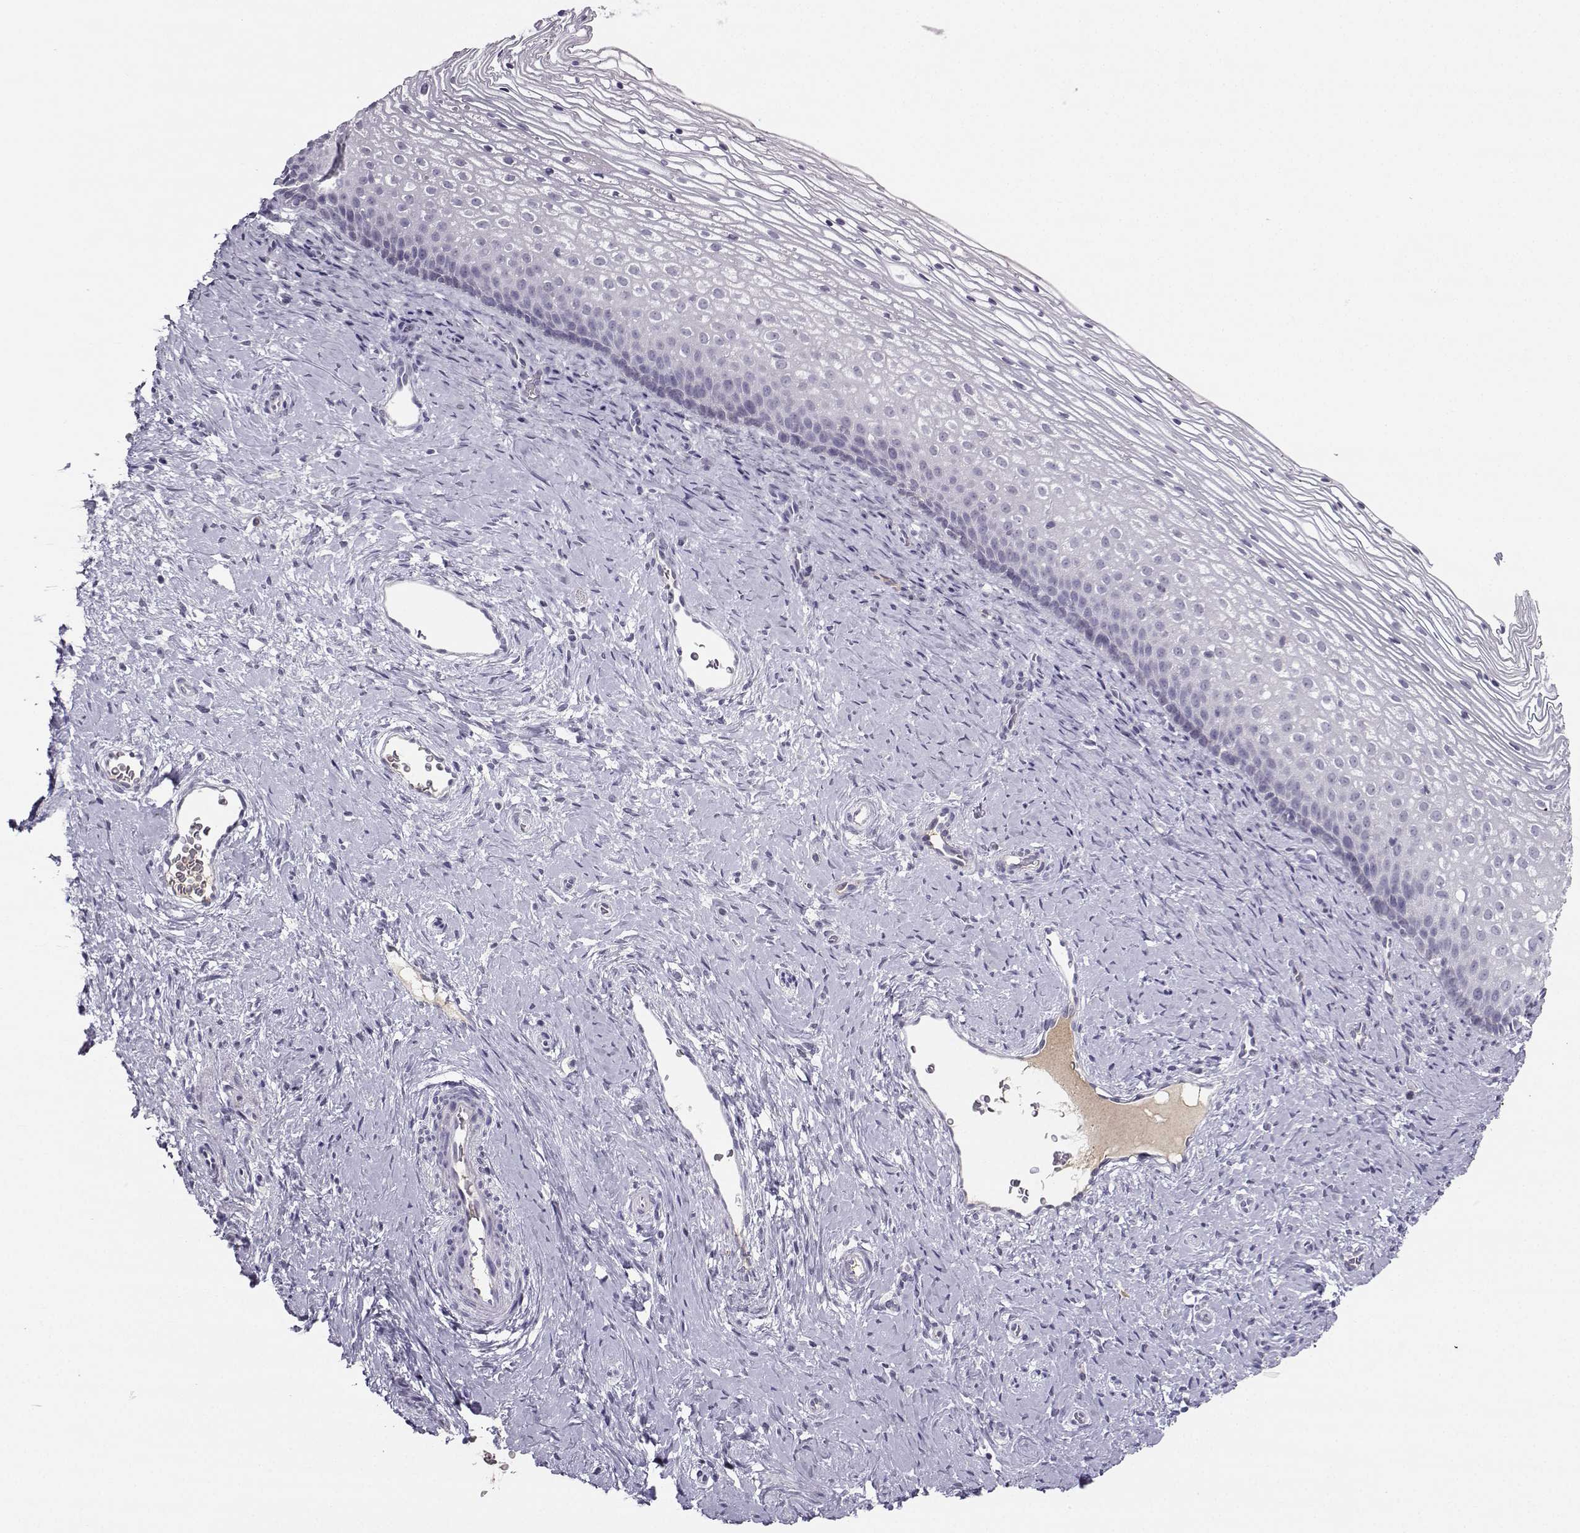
{"staining": {"intensity": "negative", "quantity": "none", "location": "none"}, "tissue": "cervix", "cell_type": "Glandular cells", "image_type": "normal", "snomed": [{"axis": "morphology", "description": "Normal tissue, NOS"}, {"axis": "topography", "description": "Cervix"}], "caption": "Image shows no significant protein positivity in glandular cells of unremarkable cervix. (DAB (3,3'-diaminobenzidine) immunohistochemistry visualized using brightfield microscopy, high magnification).", "gene": "LHX1", "patient": {"sex": "female", "age": 34}}